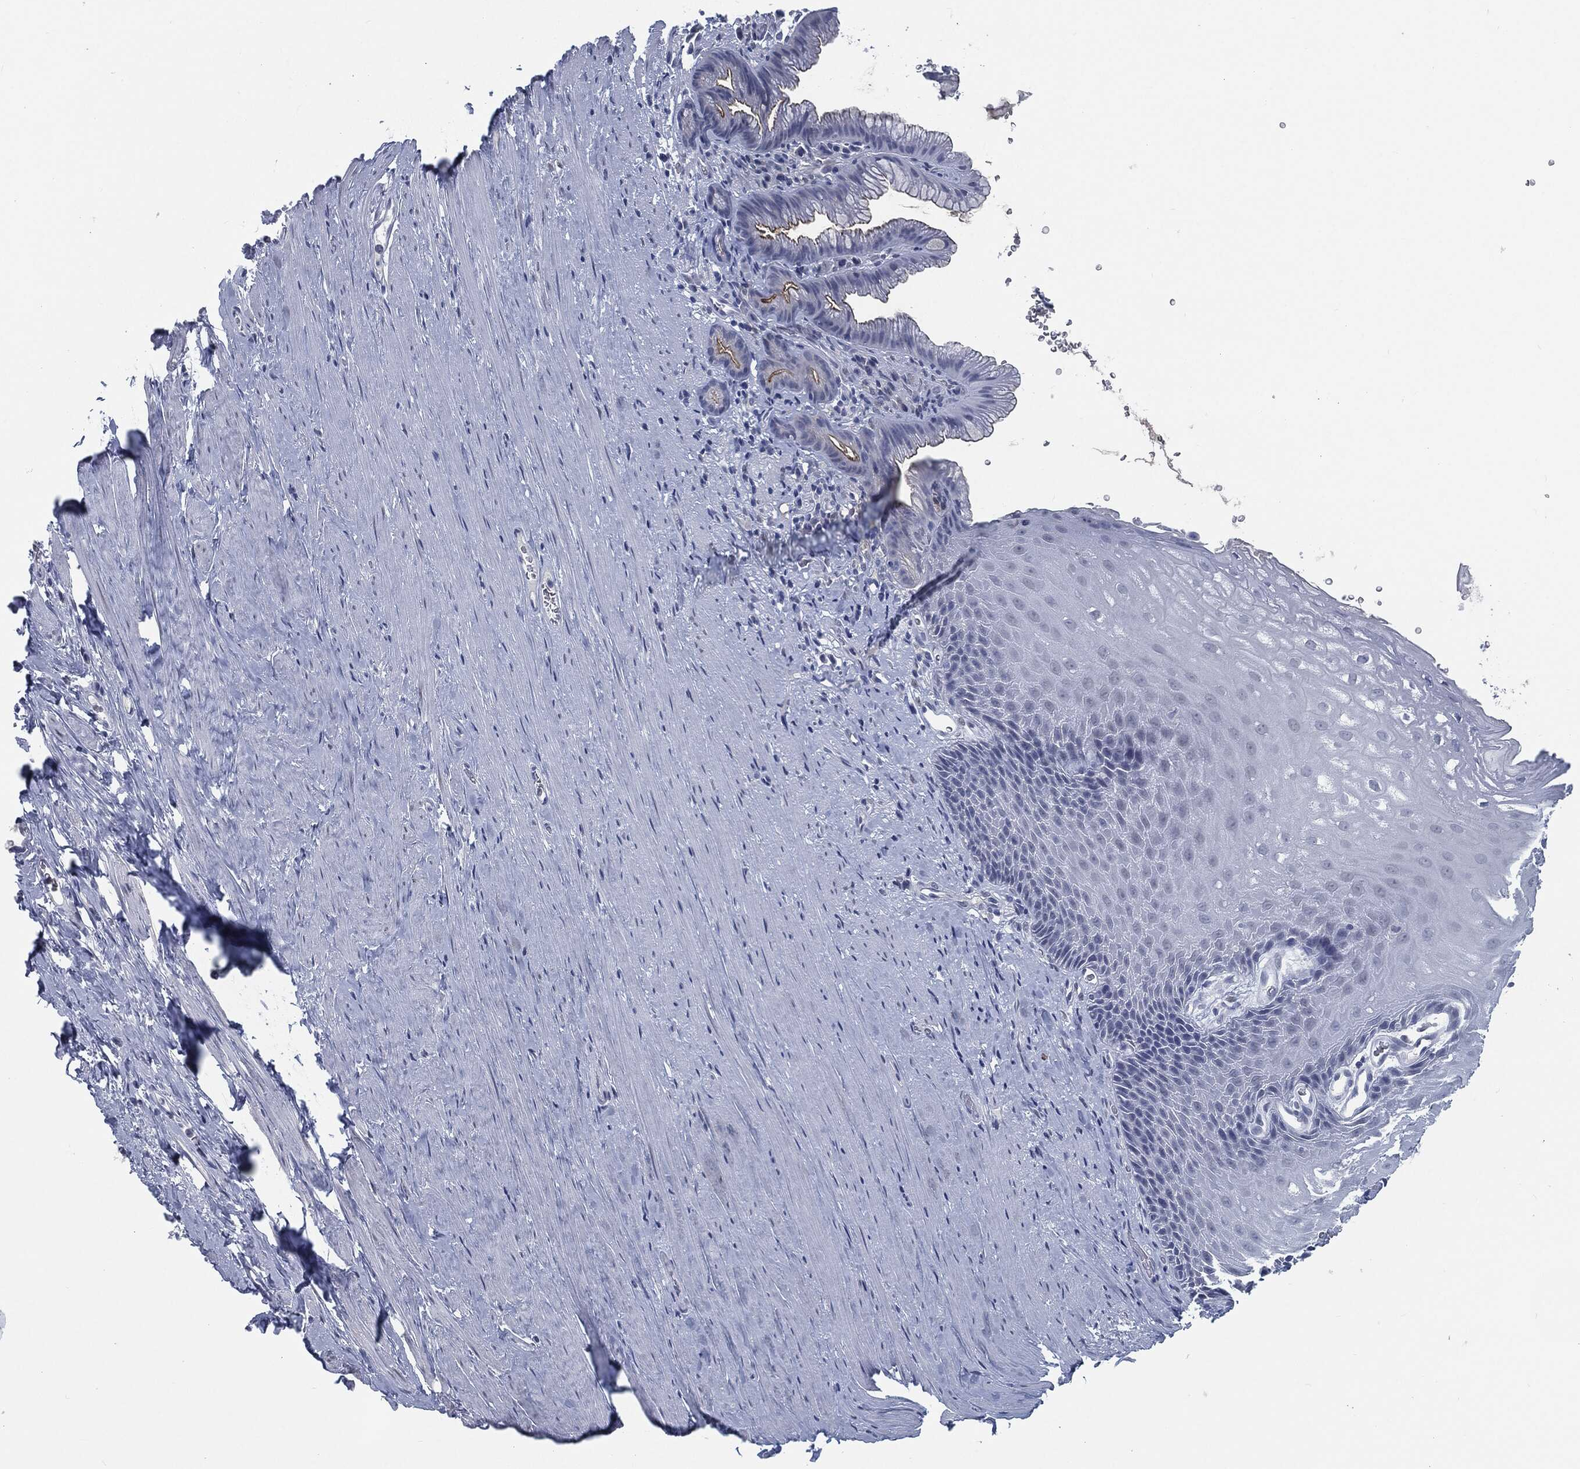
{"staining": {"intensity": "negative", "quantity": "none", "location": "none"}, "tissue": "esophagus", "cell_type": "Squamous epithelial cells", "image_type": "normal", "snomed": [{"axis": "morphology", "description": "Normal tissue, NOS"}, {"axis": "topography", "description": "Esophagus"}], "caption": "Protein analysis of benign esophagus exhibits no significant positivity in squamous epithelial cells.", "gene": "PROM1", "patient": {"sex": "male", "age": 64}}